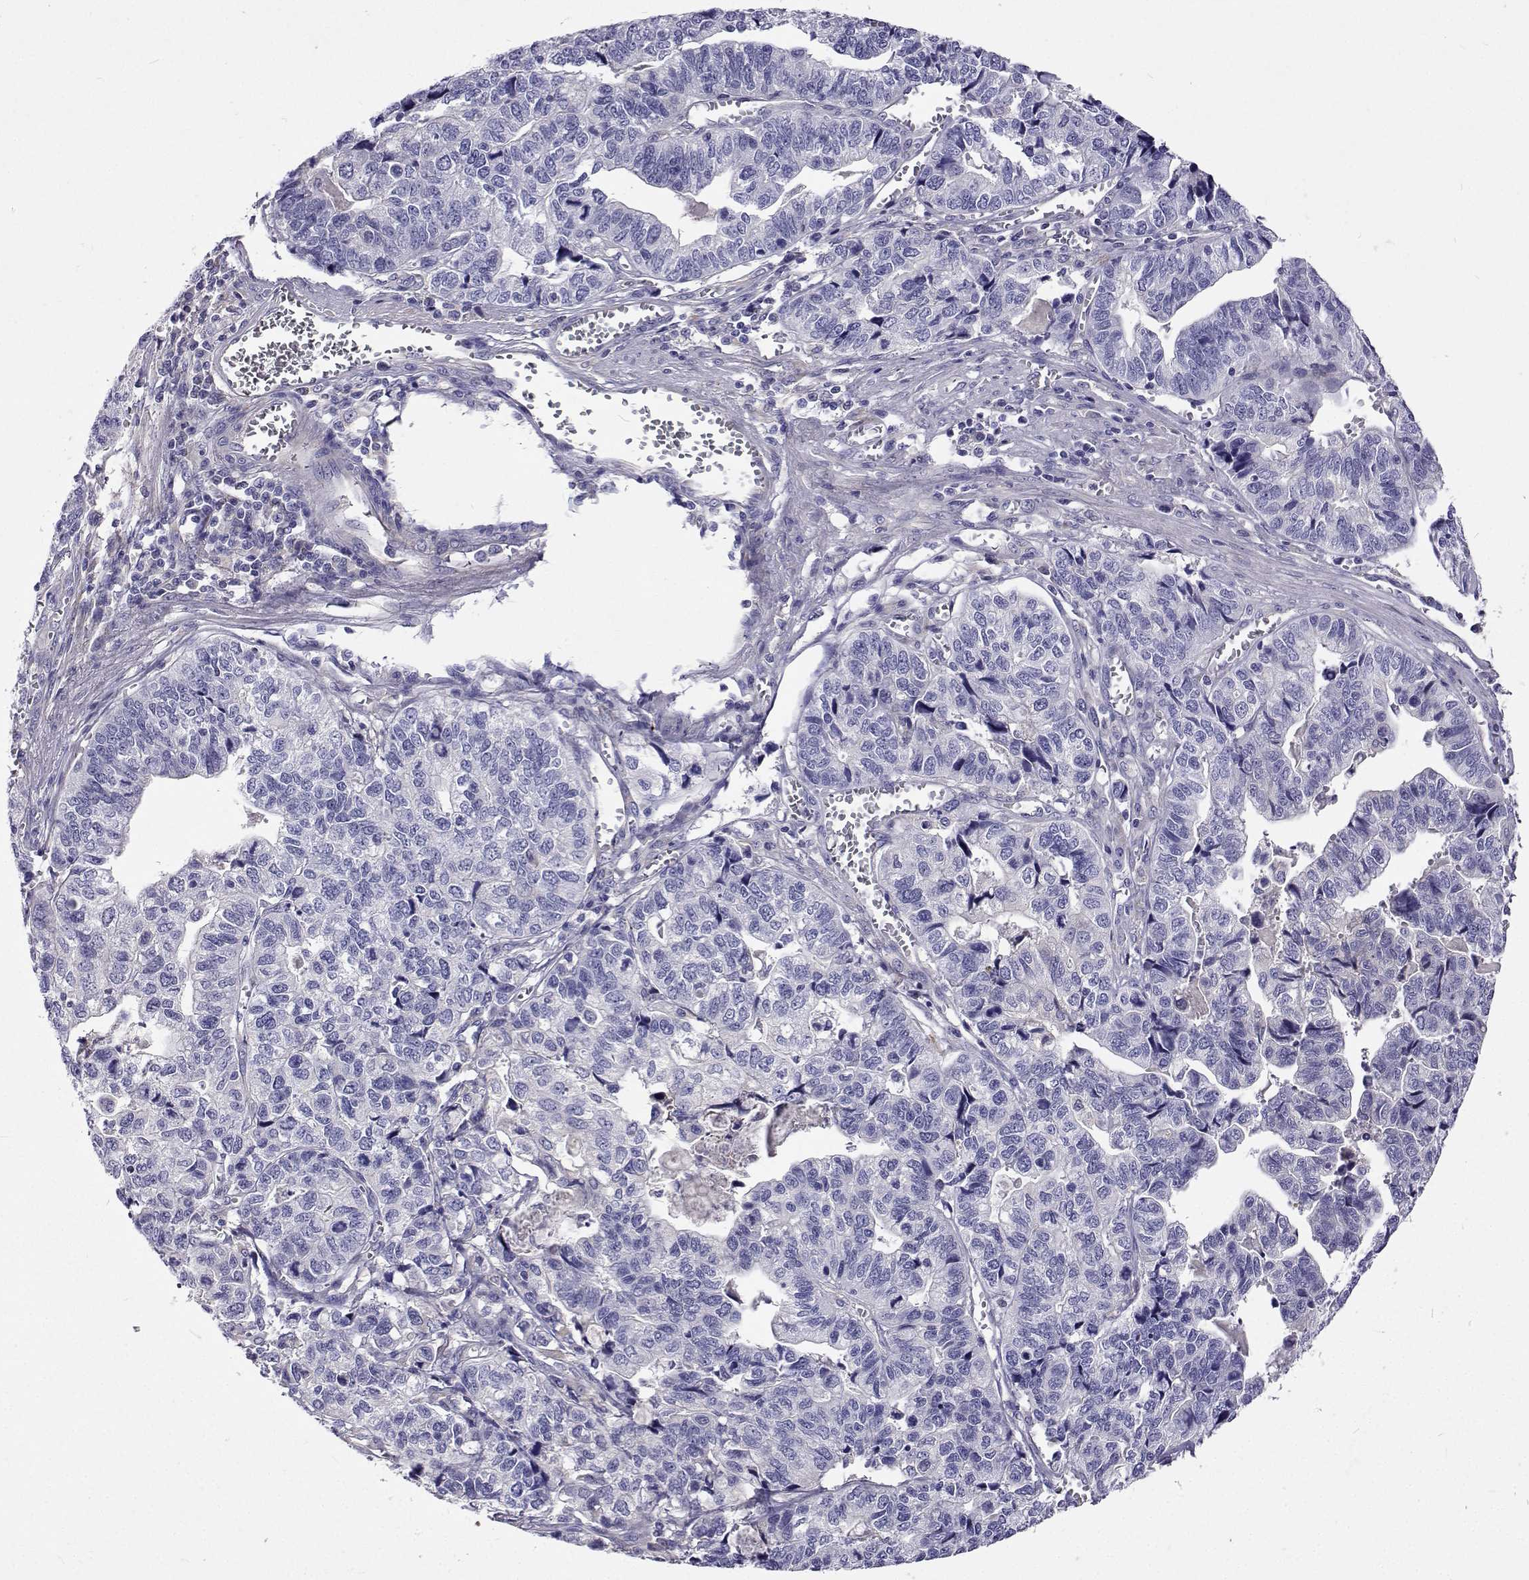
{"staining": {"intensity": "negative", "quantity": "none", "location": "none"}, "tissue": "stomach cancer", "cell_type": "Tumor cells", "image_type": "cancer", "snomed": [{"axis": "morphology", "description": "Adenocarcinoma, NOS"}, {"axis": "topography", "description": "Stomach, upper"}], "caption": "This is a micrograph of immunohistochemistry staining of adenocarcinoma (stomach), which shows no positivity in tumor cells.", "gene": "LHFPL7", "patient": {"sex": "female", "age": 67}}